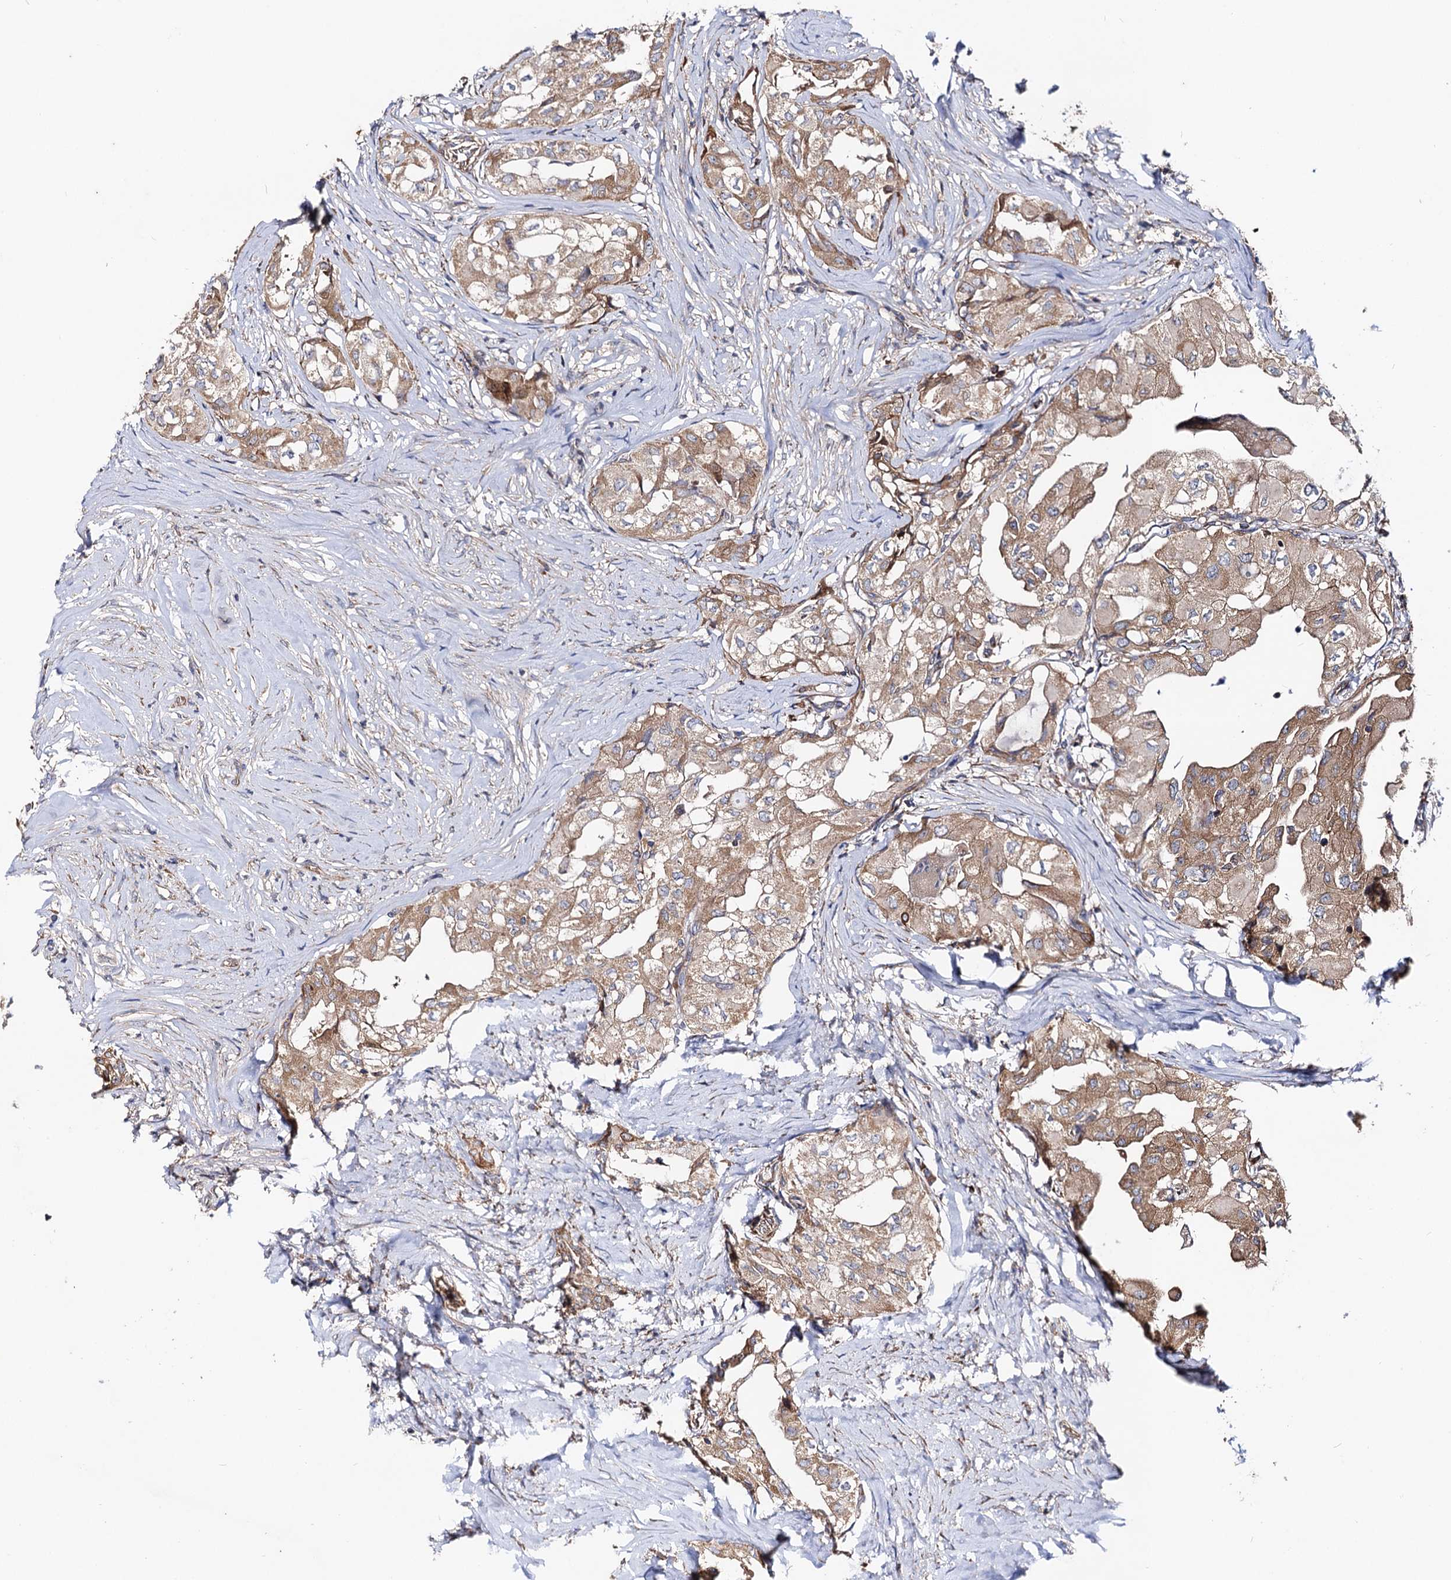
{"staining": {"intensity": "moderate", "quantity": ">75%", "location": "cytoplasmic/membranous"}, "tissue": "thyroid cancer", "cell_type": "Tumor cells", "image_type": "cancer", "snomed": [{"axis": "morphology", "description": "Papillary adenocarcinoma, NOS"}, {"axis": "topography", "description": "Thyroid gland"}], "caption": "A micrograph showing moderate cytoplasmic/membranous expression in about >75% of tumor cells in thyroid cancer (papillary adenocarcinoma), as visualized by brown immunohistochemical staining.", "gene": "DYDC1", "patient": {"sex": "female", "age": 59}}